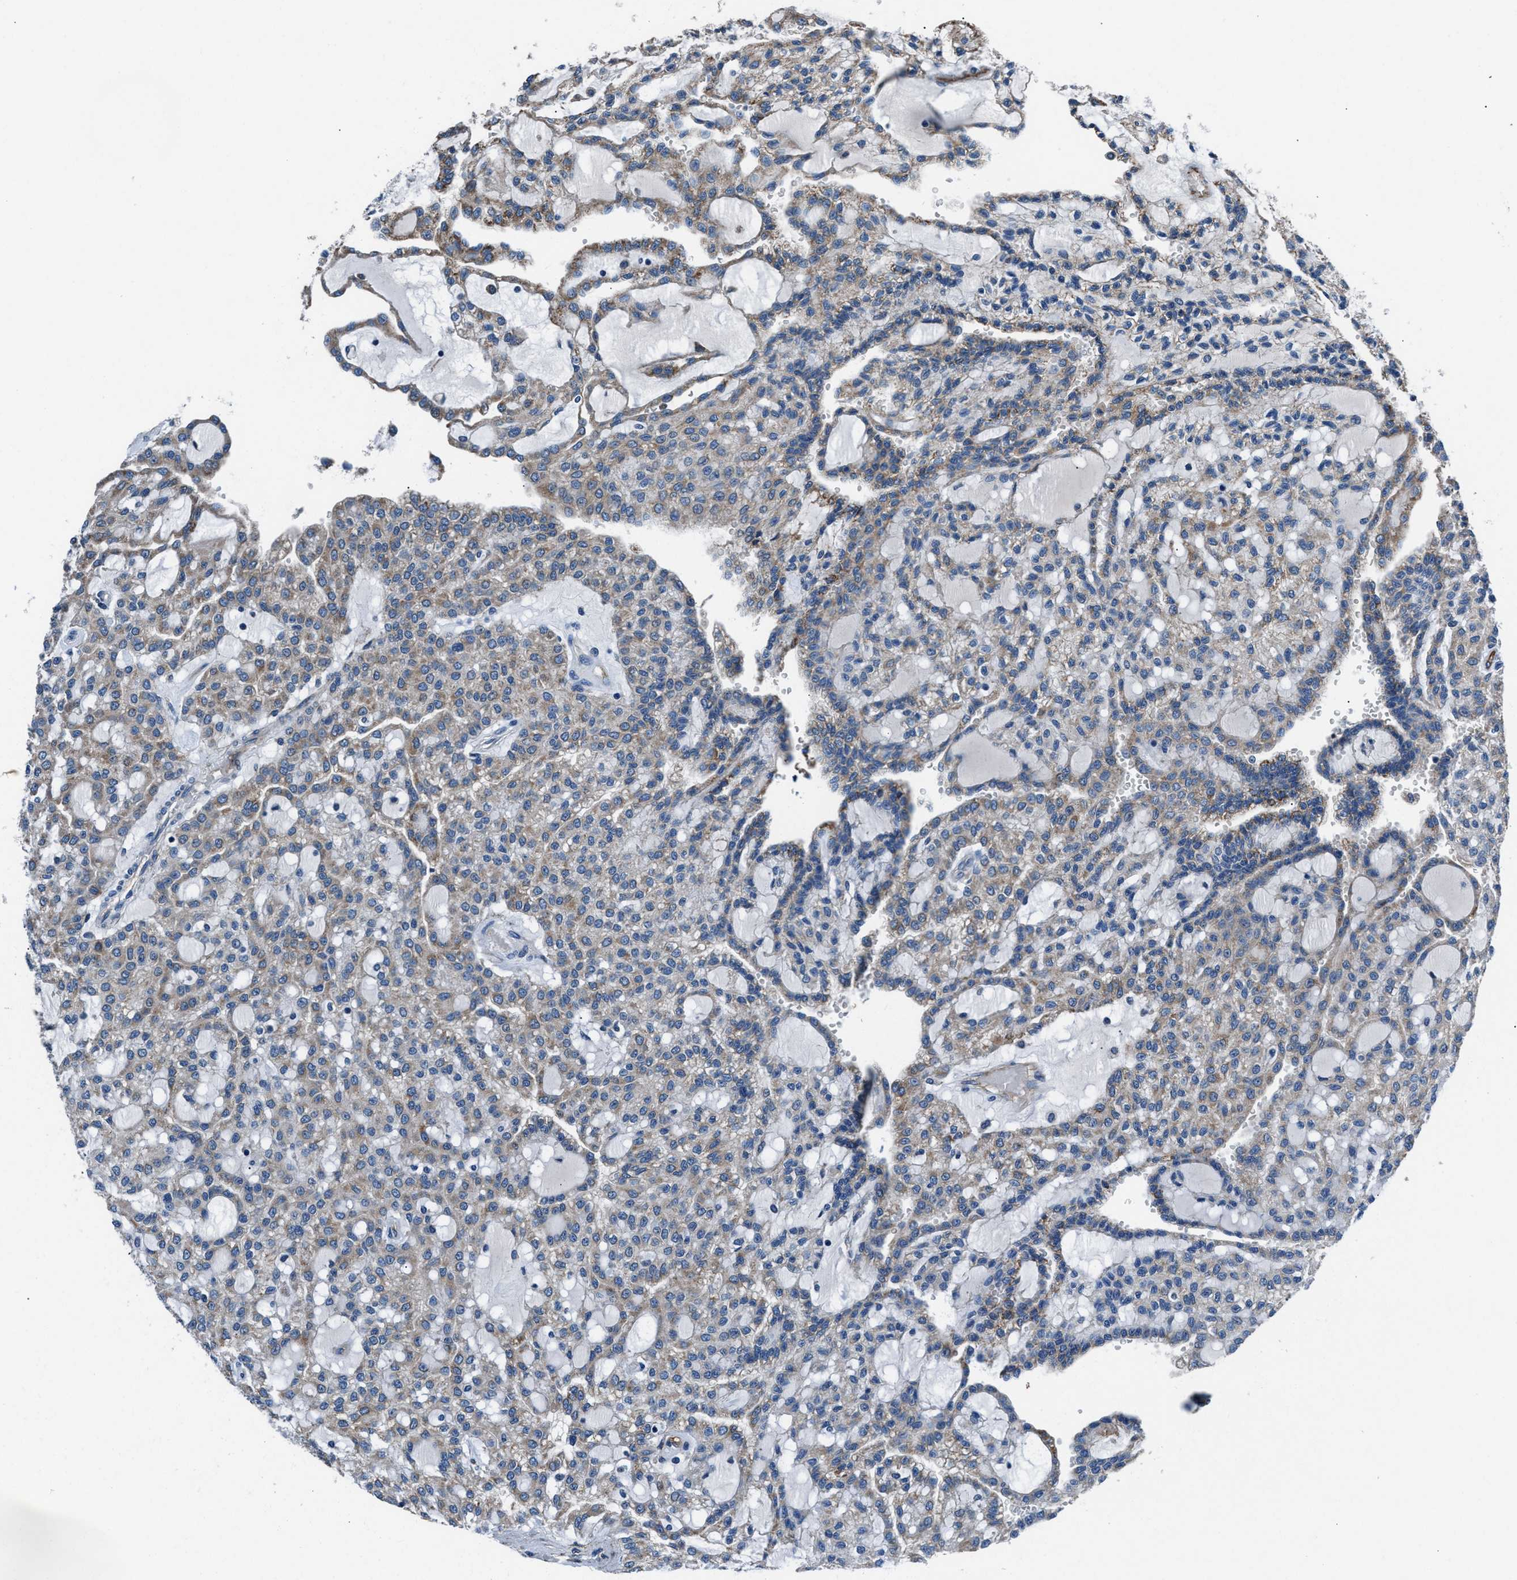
{"staining": {"intensity": "weak", "quantity": ">75%", "location": "cytoplasmic/membranous"}, "tissue": "renal cancer", "cell_type": "Tumor cells", "image_type": "cancer", "snomed": [{"axis": "morphology", "description": "Adenocarcinoma, NOS"}, {"axis": "topography", "description": "Kidney"}], "caption": "The micrograph reveals a brown stain indicating the presence of a protein in the cytoplasmic/membranous of tumor cells in renal adenocarcinoma.", "gene": "PRTFDC1", "patient": {"sex": "male", "age": 63}}